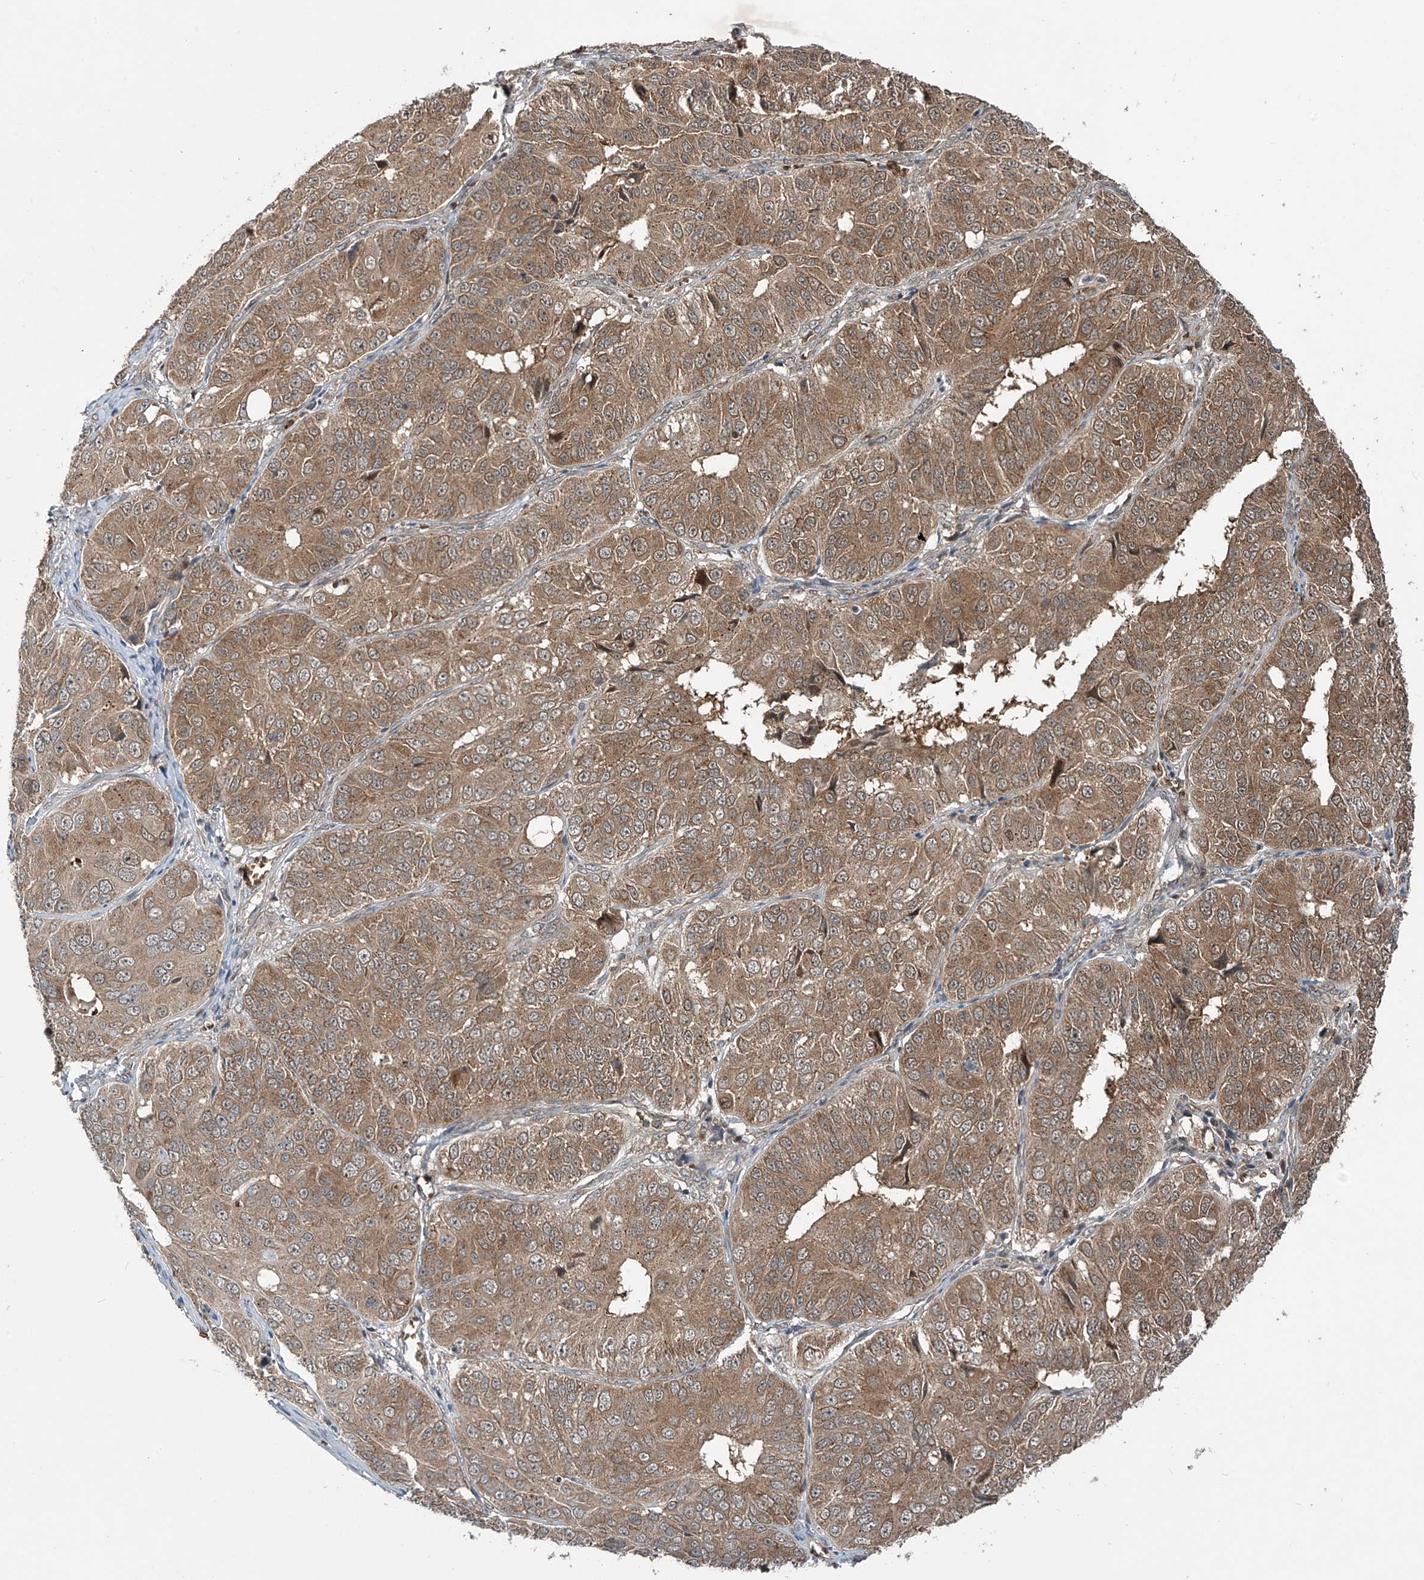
{"staining": {"intensity": "moderate", "quantity": ">75%", "location": "cytoplasmic/membranous"}, "tissue": "ovarian cancer", "cell_type": "Tumor cells", "image_type": "cancer", "snomed": [{"axis": "morphology", "description": "Carcinoma, endometroid"}, {"axis": "topography", "description": "Ovary"}], "caption": "This micrograph exhibits ovarian endometroid carcinoma stained with IHC to label a protein in brown. The cytoplasmic/membranous of tumor cells show moderate positivity for the protein. Nuclei are counter-stained blue.", "gene": "ZDHHC9", "patient": {"sex": "female", "age": 51}}